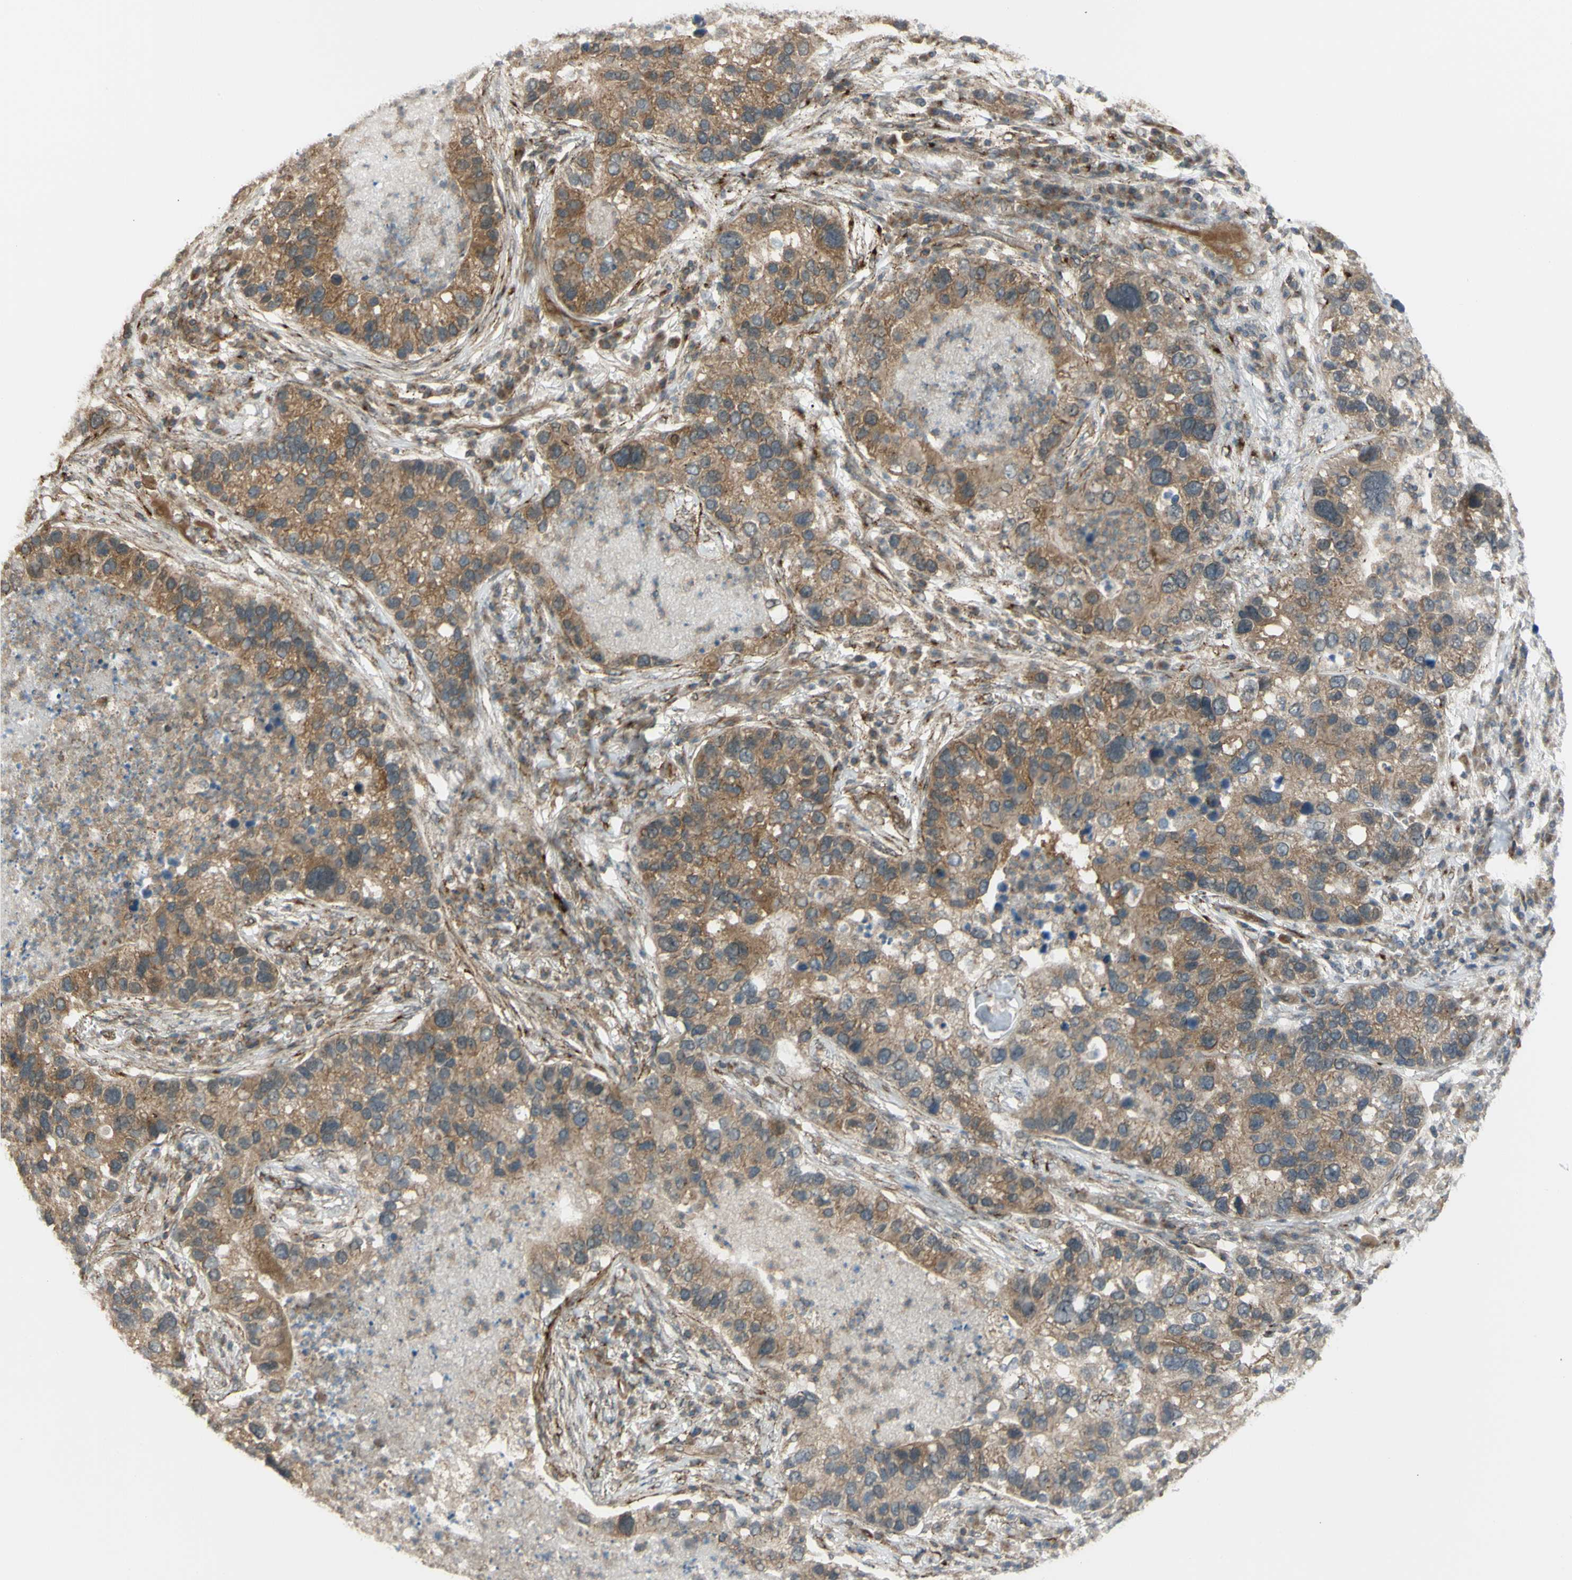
{"staining": {"intensity": "moderate", "quantity": "25%-75%", "location": "cytoplasmic/membranous"}, "tissue": "lung cancer", "cell_type": "Tumor cells", "image_type": "cancer", "snomed": [{"axis": "morphology", "description": "Normal tissue, NOS"}, {"axis": "morphology", "description": "Adenocarcinoma, NOS"}, {"axis": "topography", "description": "Bronchus"}, {"axis": "topography", "description": "Lung"}], "caption": "Lung cancer (adenocarcinoma) was stained to show a protein in brown. There is medium levels of moderate cytoplasmic/membranous expression in approximately 25%-75% of tumor cells.", "gene": "FLII", "patient": {"sex": "male", "age": 54}}